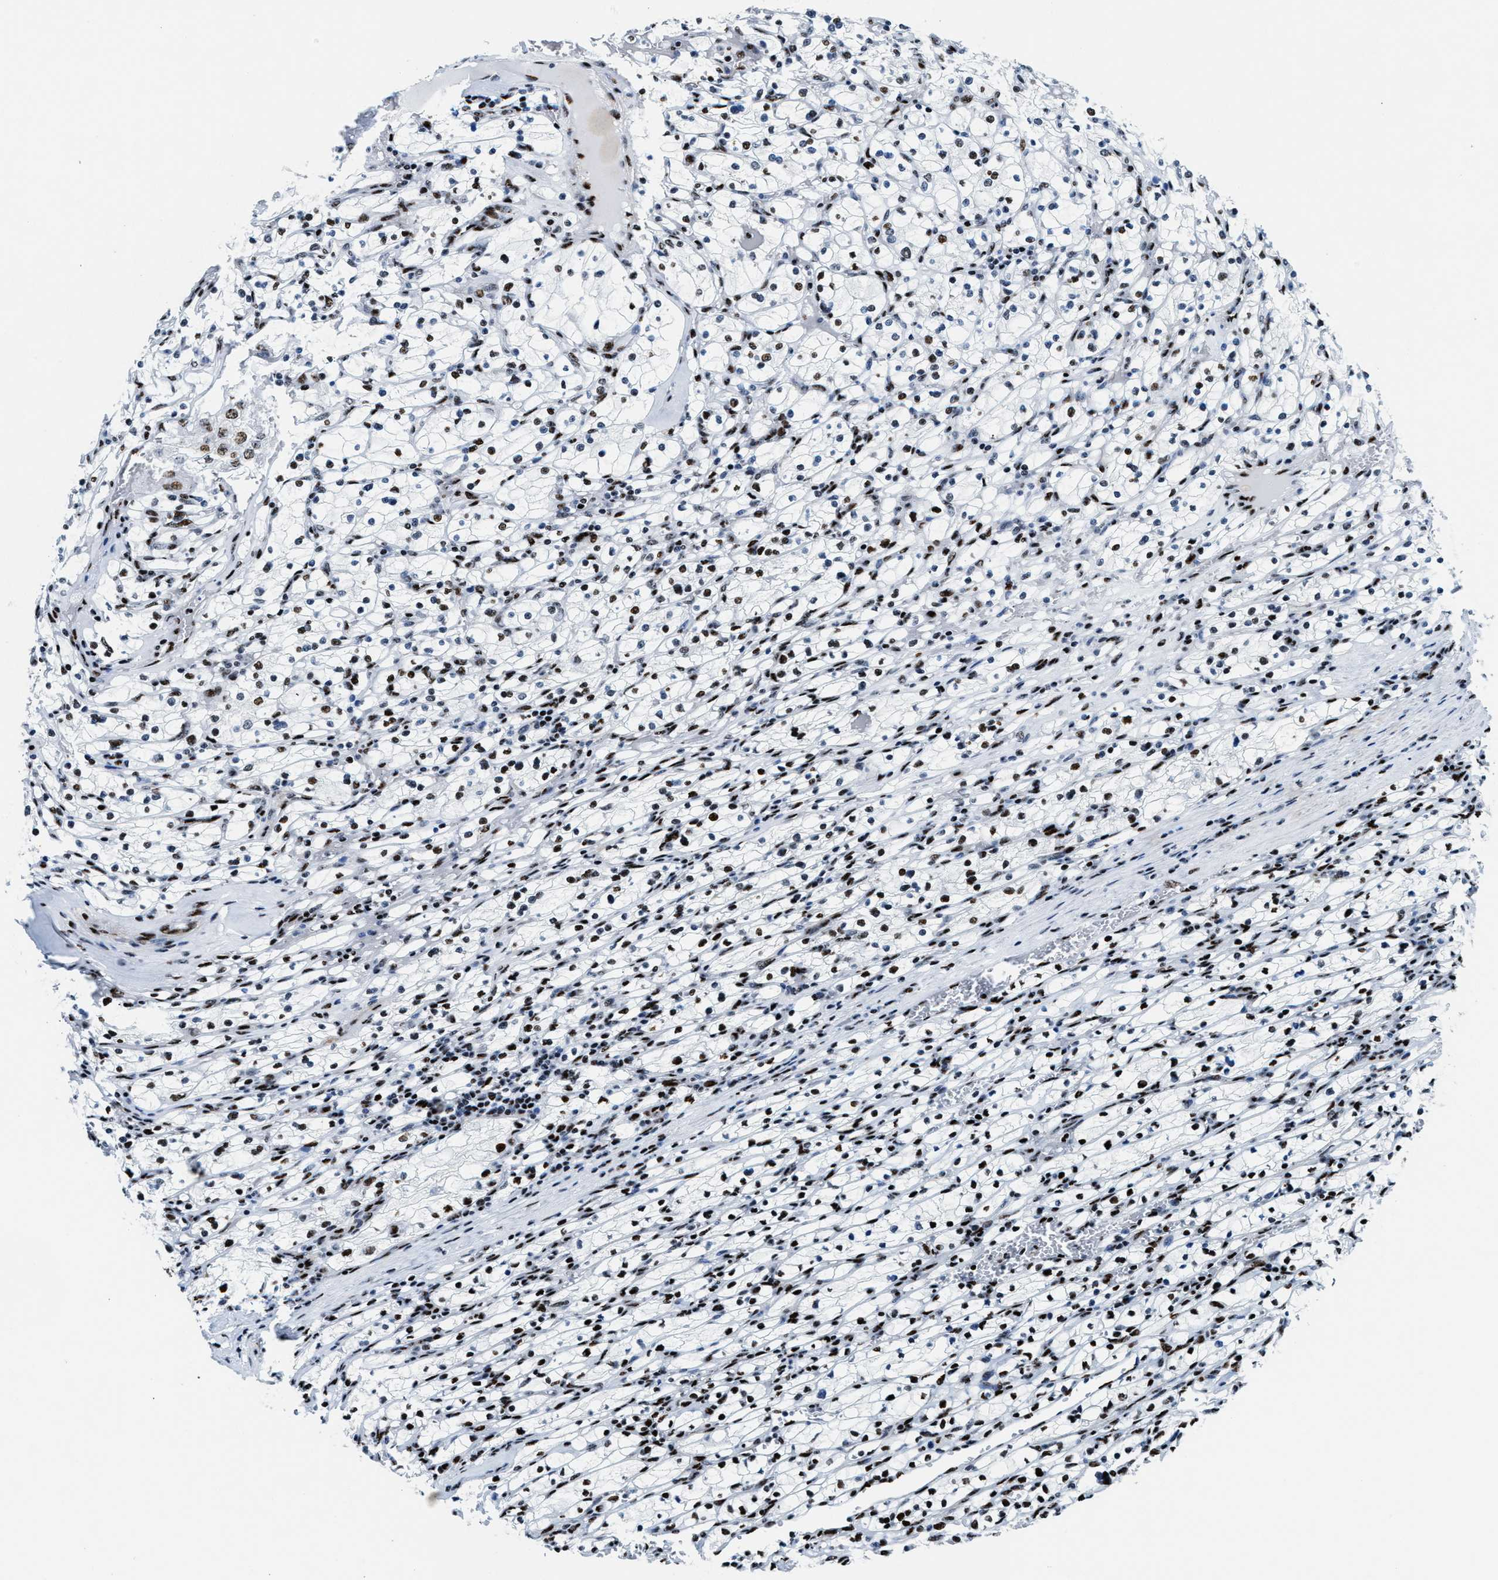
{"staining": {"intensity": "strong", "quantity": ">75%", "location": "nuclear"}, "tissue": "renal cancer", "cell_type": "Tumor cells", "image_type": "cancer", "snomed": [{"axis": "morphology", "description": "Adenocarcinoma, NOS"}, {"axis": "topography", "description": "Kidney"}], "caption": "About >75% of tumor cells in human renal adenocarcinoma demonstrate strong nuclear protein positivity as visualized by brown immunohistochemical staining.", "gene": "NONO", "patient": {"sex": "female", "age": 83}}